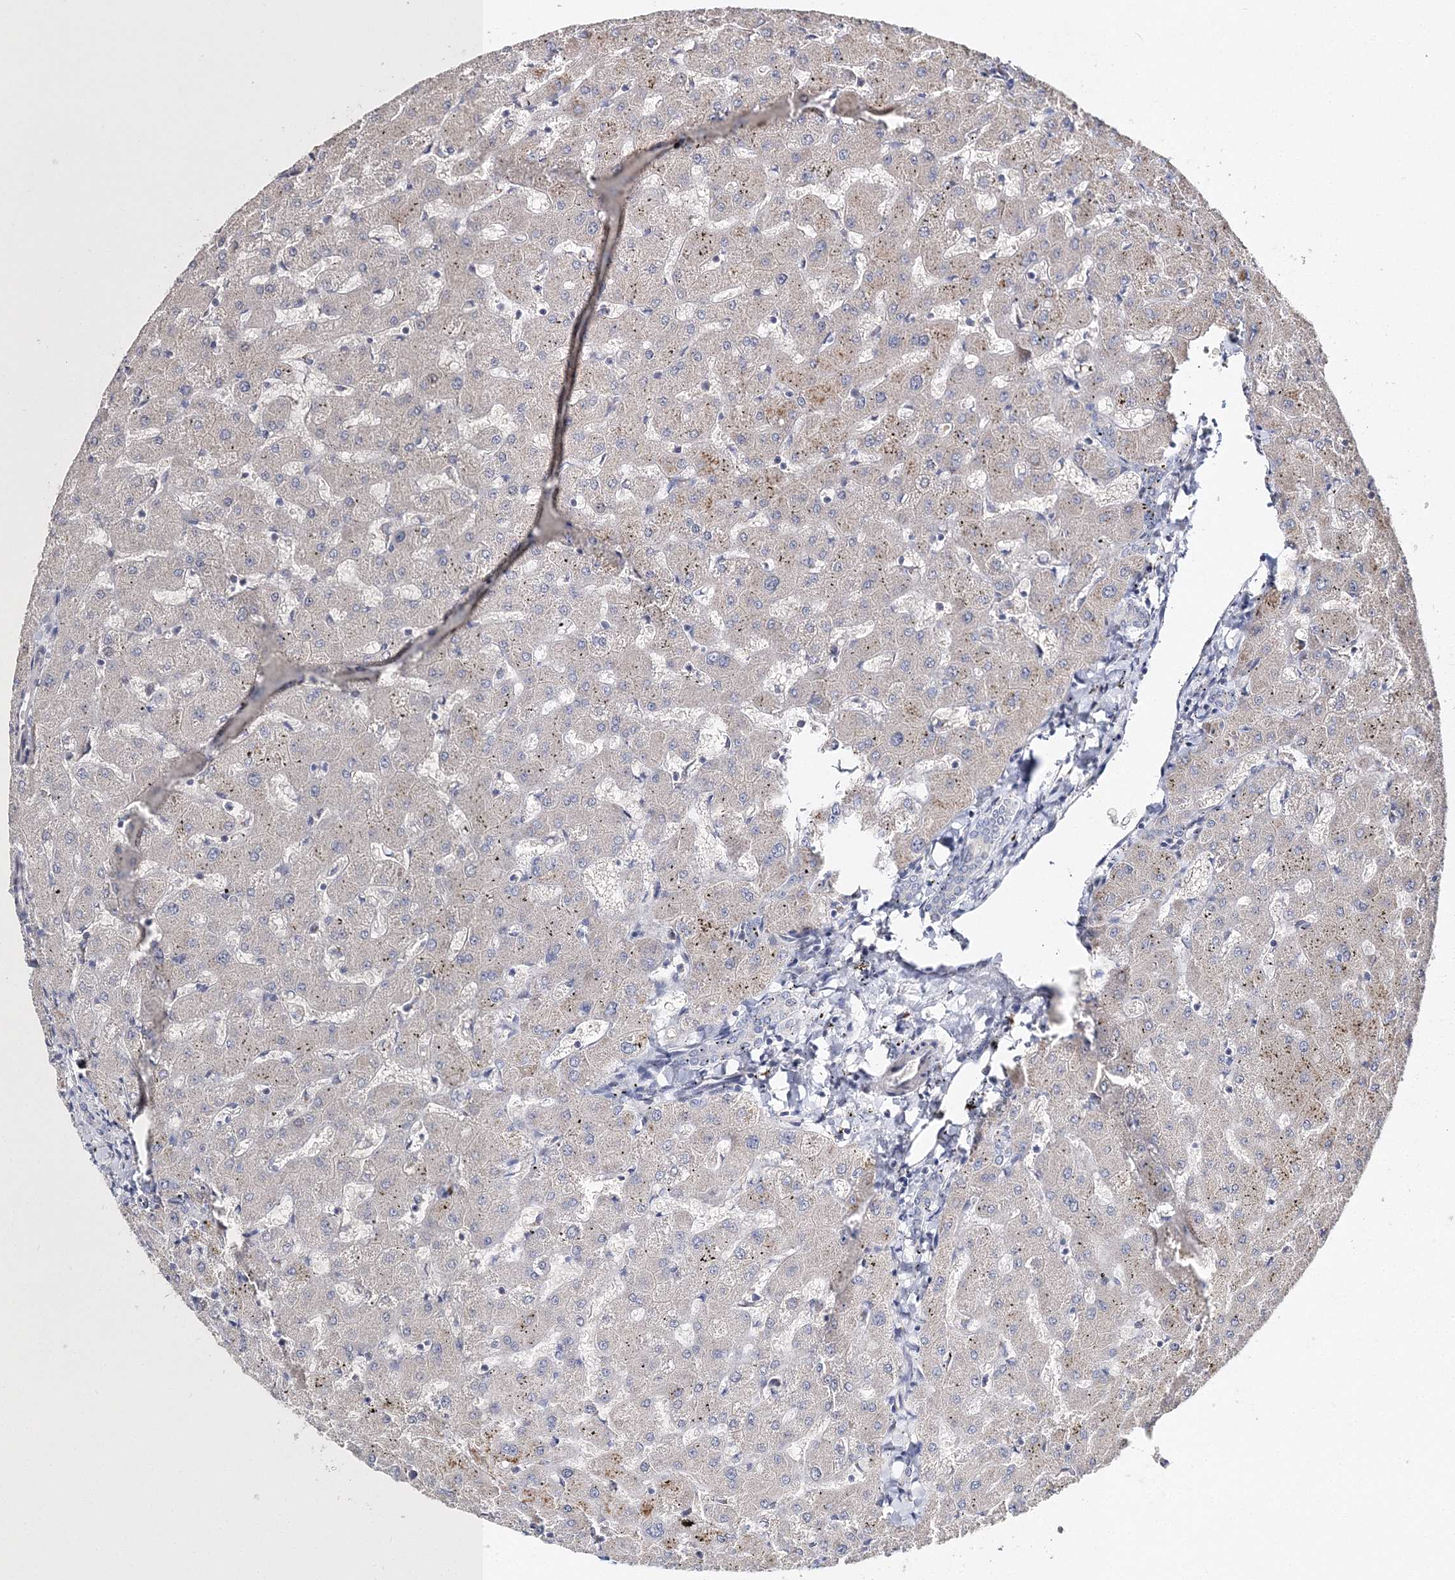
{"staining": {"intensity": "negative", "quantity": "none", "location": "none"}, "tissue": "liver", "cell_type": "Cholangiocytes", "image_type": "normal", "snomed": [{"axis": "morphology", "description": "Normal tissue, NOS"}, {"axis": "topography", "description": "Liver"}], "caption": "Immunohistochemistry (IHC) histopathology image of normal liver: human liver stained with DAB (3,3'-diaminobenzidine) demonstrates no significant protein staining in cholangiocytes.", "gene": "GJB5", "patient": {"sex": "female", "age": 63}}